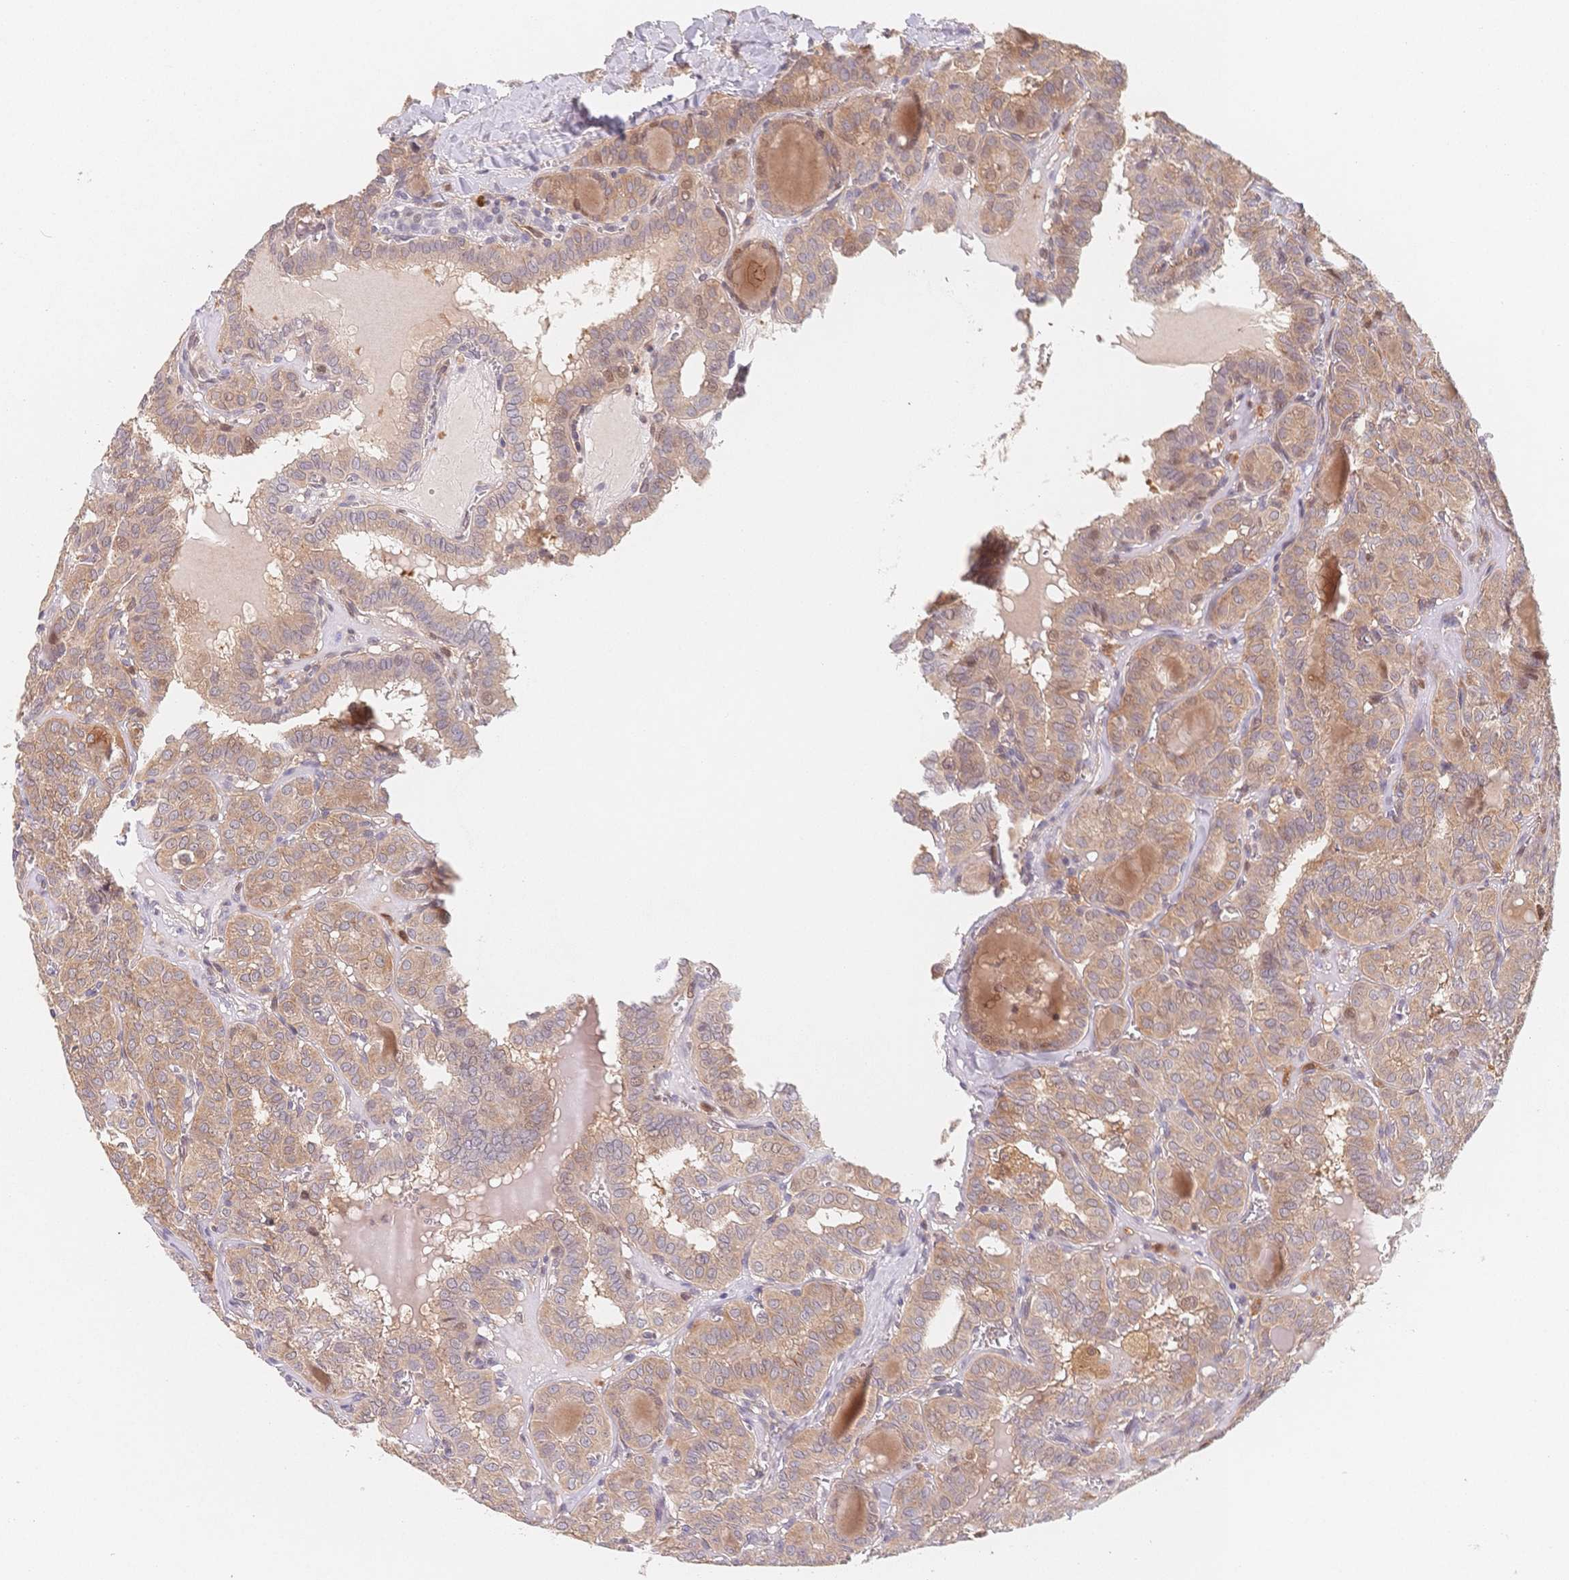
{"staining": {"intensity": "moderate", "quantity": "25%-75%", "location": "cytoplasmic/membranous"}, "tissue": "thyroid cancer", "cell_type": "Tumor cells", "image_type": "cancer", "snomed": [{"axis": "morphology", "description": "Papillary adenocarcinoma, NOS"}, {"axis": "topography", "description": "Thyroid gland"}], "caption": "A high-resolution micrograph shows immunohistochemistry (IHC) staining of thyroid papillary adenocarcinoma, which demonstrates moderate cytoplasmic/membranous expression in about 25%-75% of tumor cells.", "gene": "C12orf75", "patient": {"sex": "female", "age": 41}}